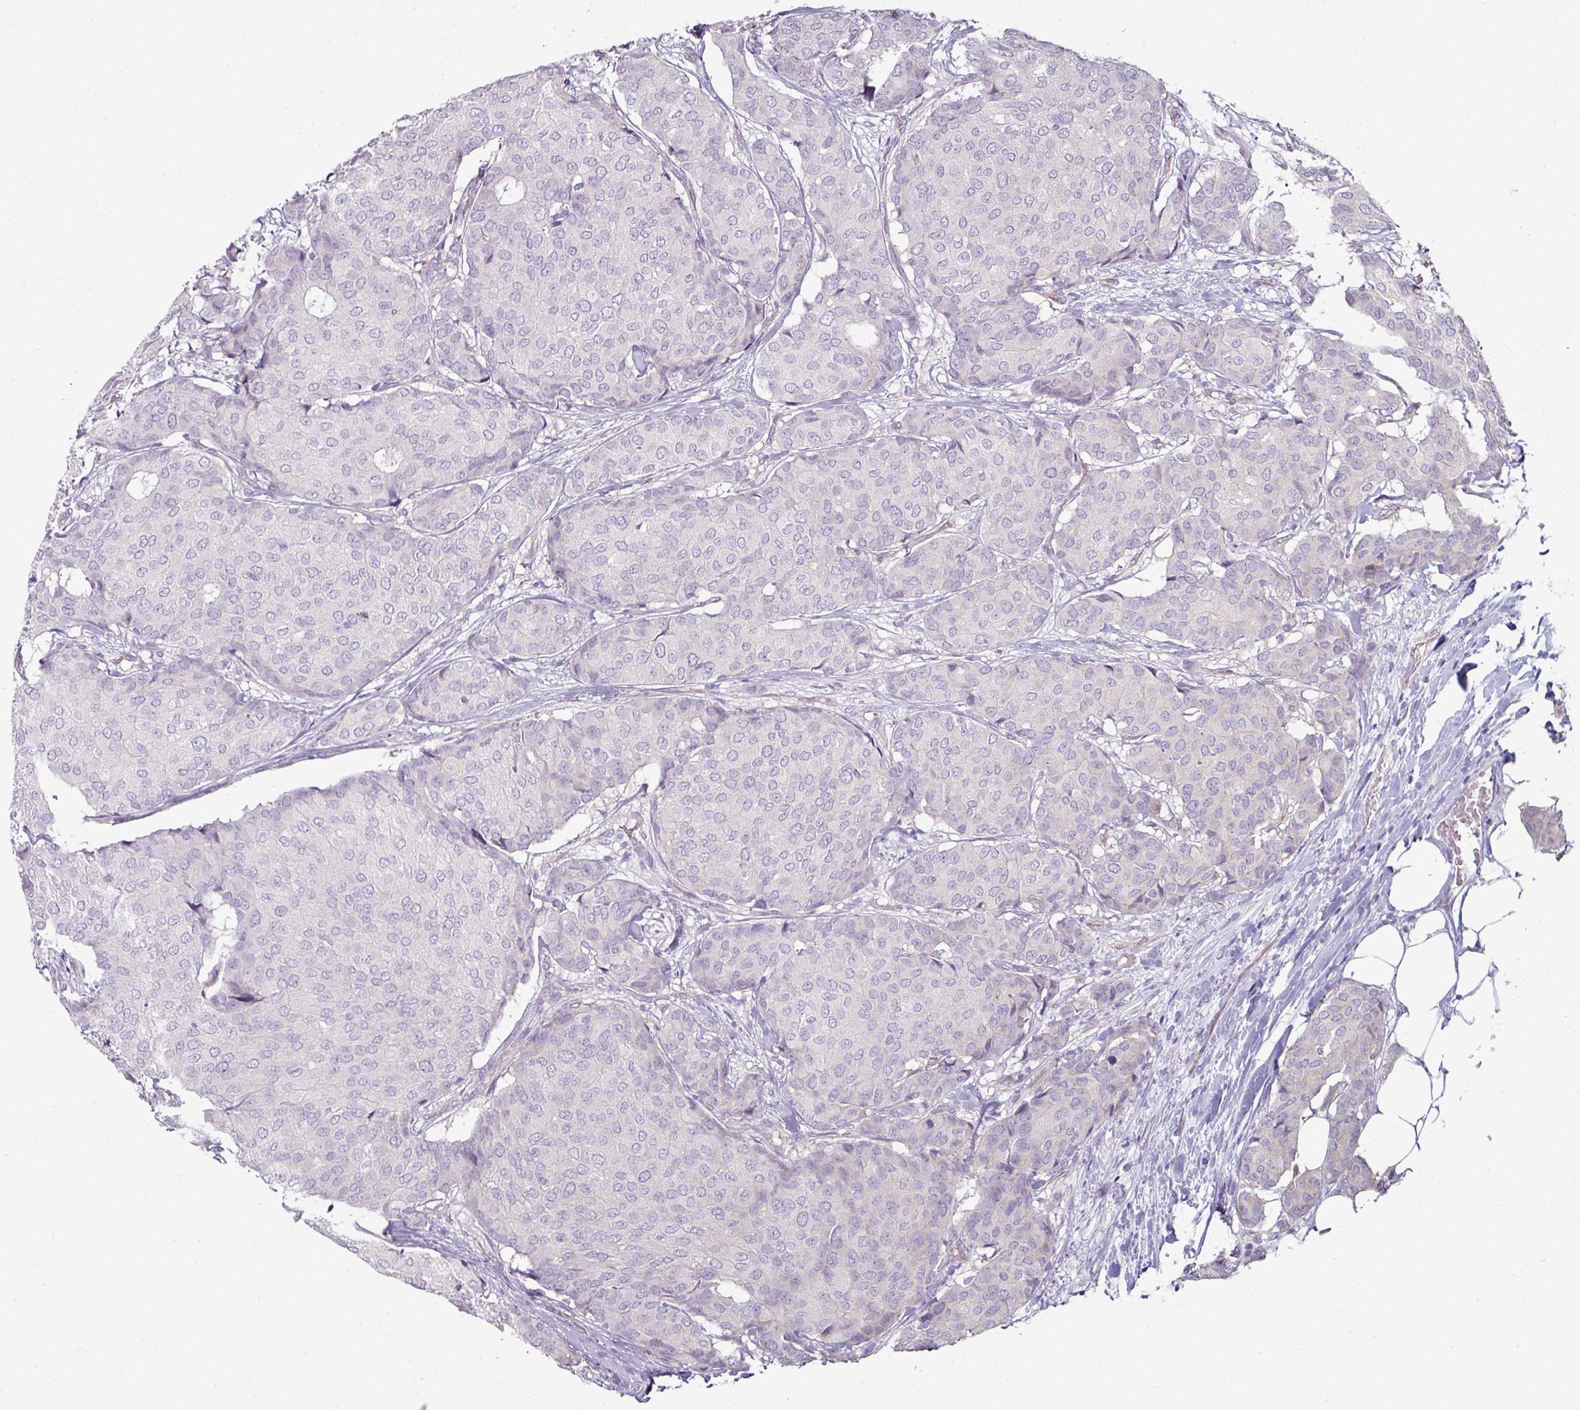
{"staining": {"intensity": "negative", "quantity": "none", "location": "none"}, "tissue": "breast cancer", "cell_type": "Tumor cells", "image_type": "cancer", "snomed": [{"axis": "morphology", "description": "Duct carcinoma"}, {"axis": "topography", "description": "Breast"}], "caption": "The histopathology image reveals no significant expression in tumor cells of breast infiltrating ductal carcinoma.", "gene": "C19orf33", "patient": {"sex": "female", "age": 75}}